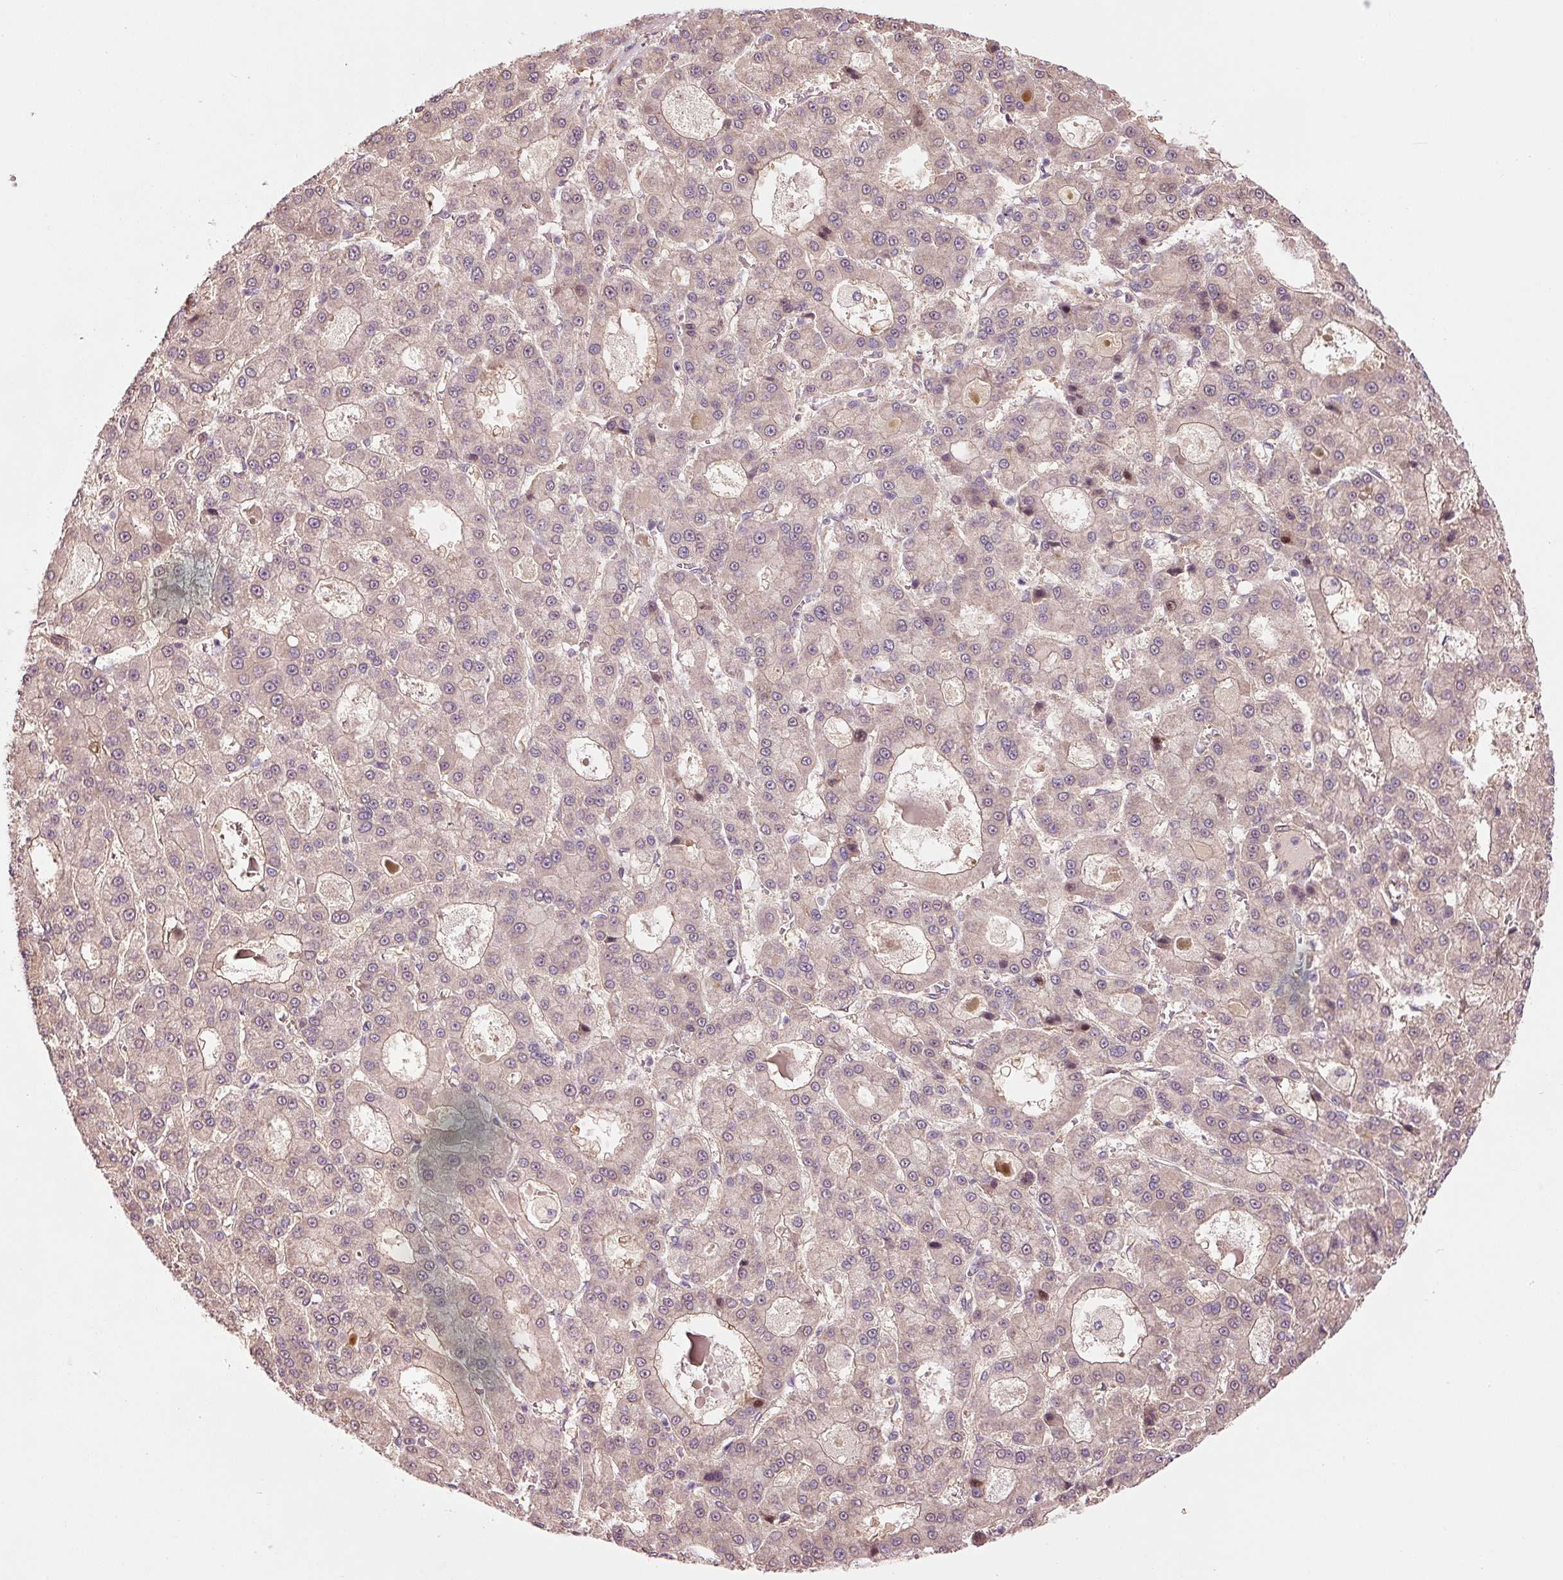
{"staining": {"intensity": "negative", "quantity": "none", "location": "none"}, "tissue": "liver cancer", "cell_type": "Tumor cells", "image_type": "cancer", "snomed": [{"axis": "morphology", "description": "Carcinoma, Hepatocellular, NOS"}, {"axis": "topography", "description": "Liver"}], "caption": "Tumor cells show no significant protein expression in liver hepatocellular carcinoma.", "gene": "PPP1R14B", "patient": {"sex": "male", "age": 70}}